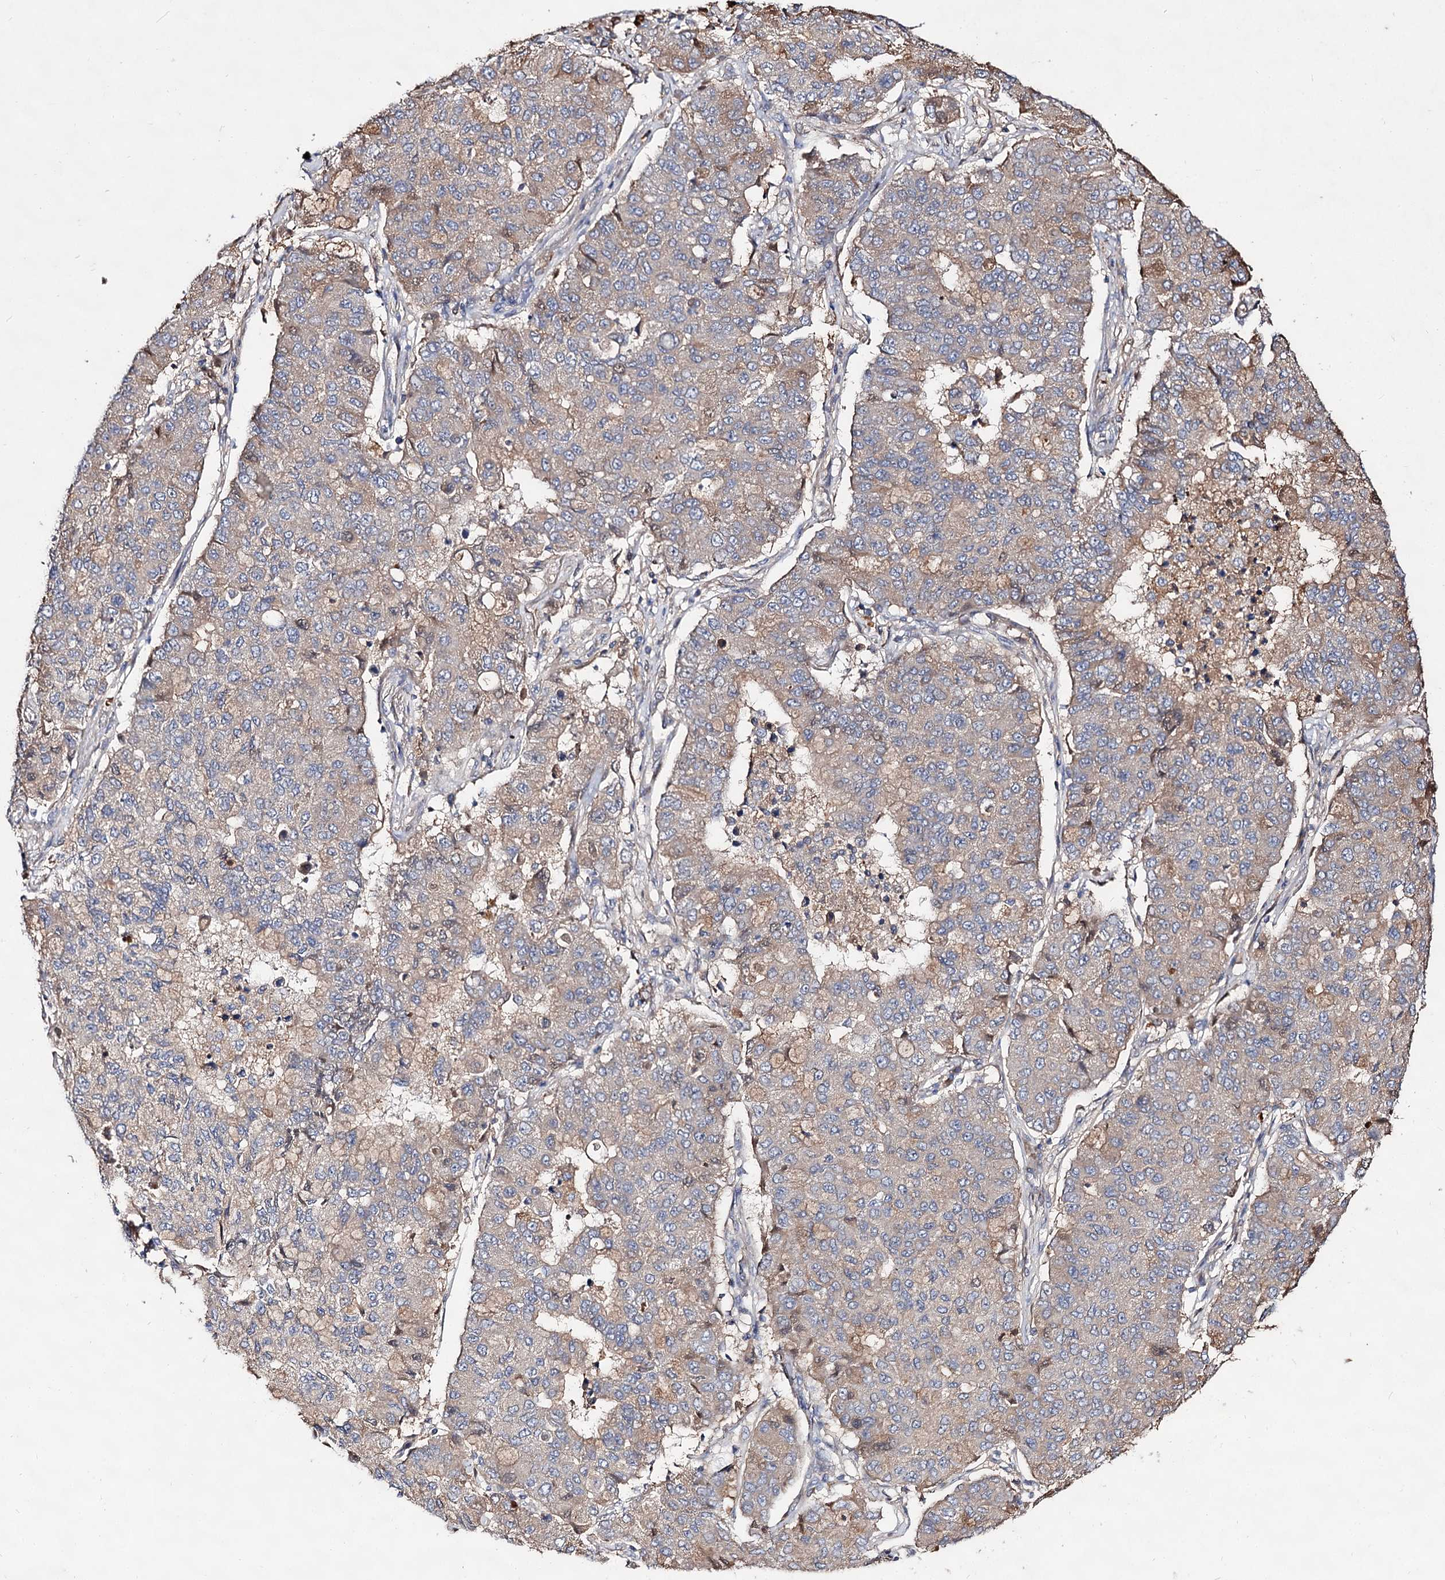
{"staining": {"intensity": "weak", "quantity": "<25%", "location": "cytoplasmic/membranous"}, "tissue": "lung cancer", "cell_type": "Tumor cells", "image_type": "cancer", "snomed": [{"axis": "morphology", "description": "Squamous cell carcinoma, NOS"}, {"axis": "topography", "description": "Lung"}], "caption": "Tumor cells show no significant positivity in squamous cell carcinoma (lung). Brightfield microscopy of IHC stained with DAB (brown) and hematoxylin (blue), captured at high magnification.", "gene": "ARFIP2", "patient": {"sex": "male", "age": 74}}